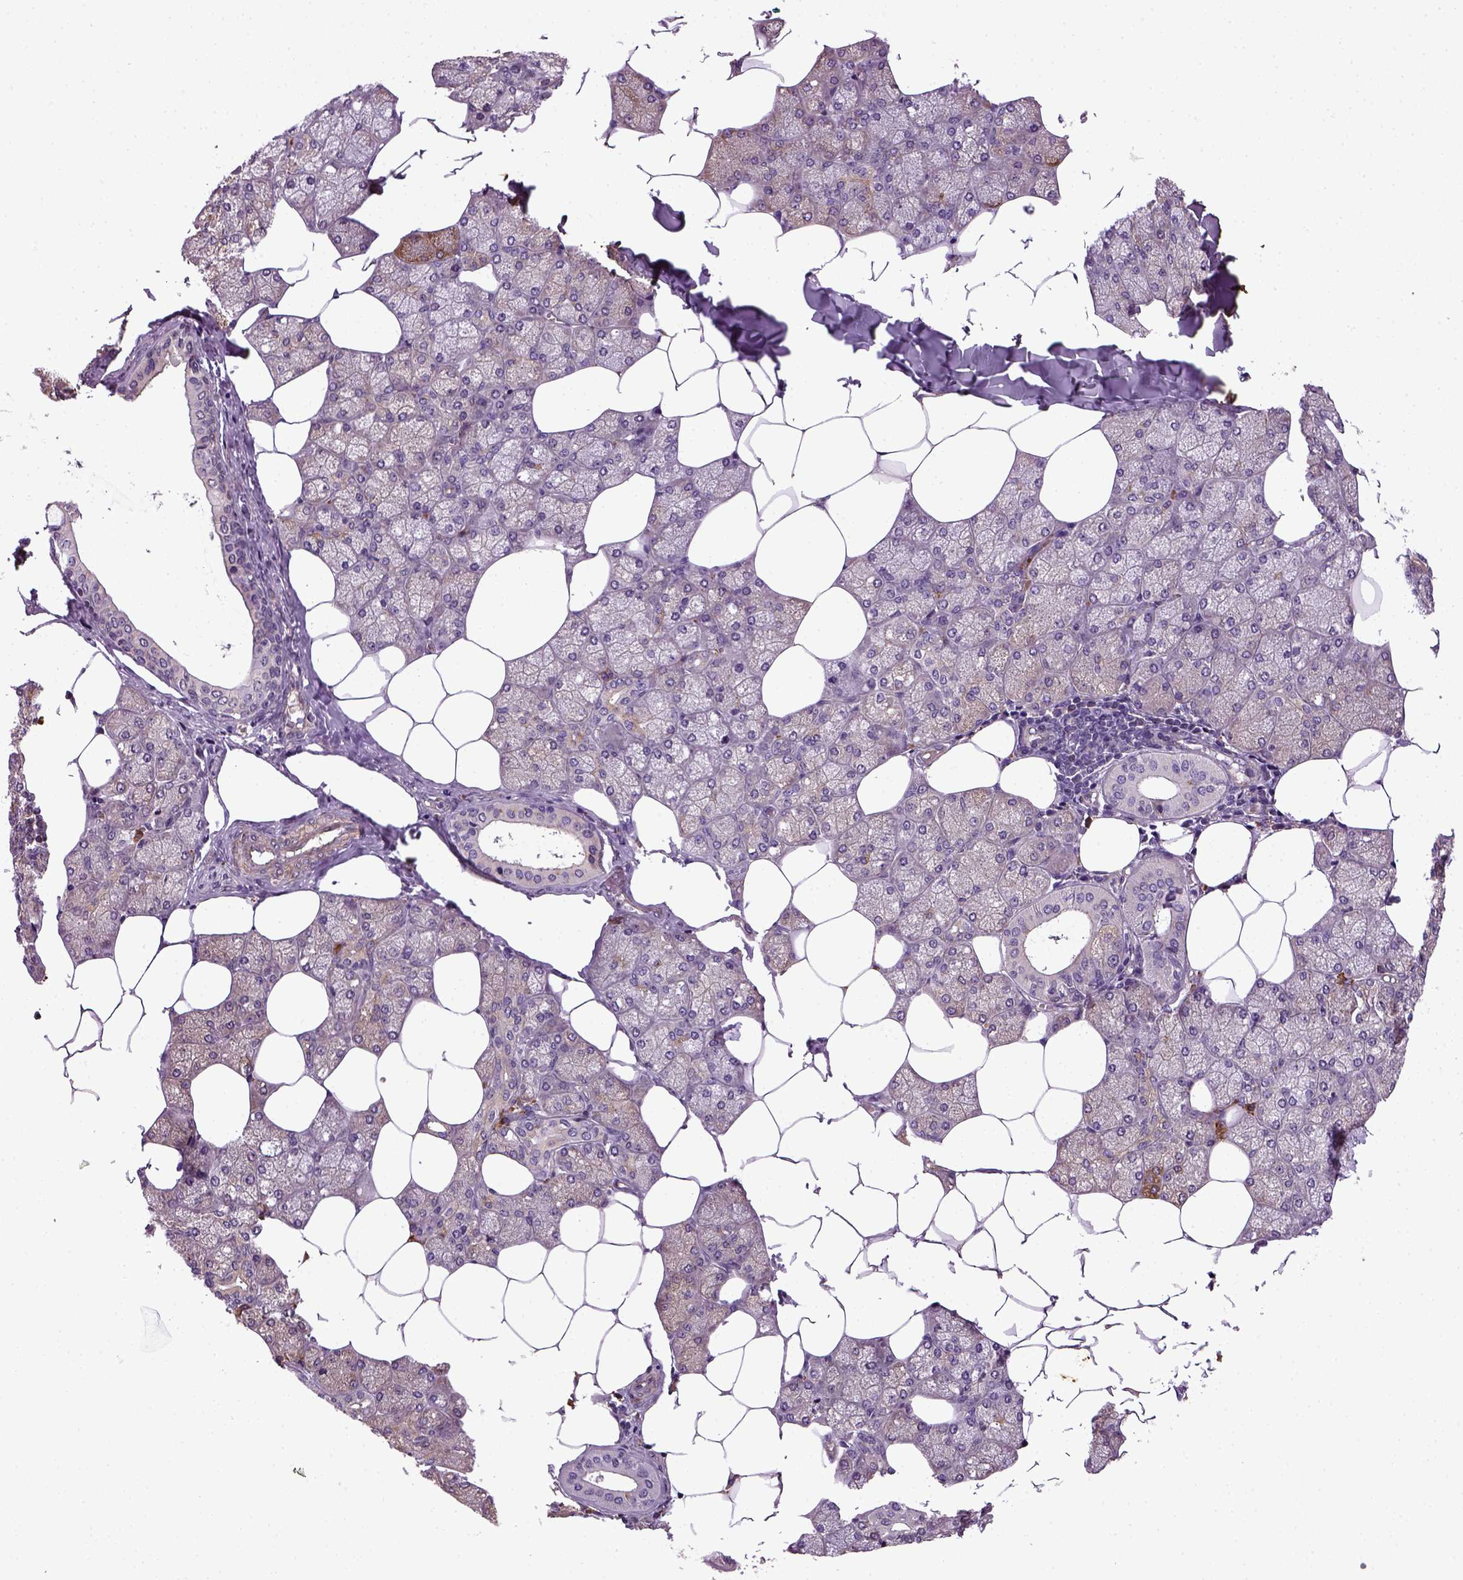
{"staining": {"intensity": "negative", "quantity": "none", "location": "none"}, "tissue": "salivary gland", "cell_type": "Glandular cells", "image_type": "normal", "snomed": [{"axis": "morphology", "description": "Normal tissue, NOS"}, {"axis": "topography", "description": "Salivary gland"}], "caption": "The image exhibits no significant positivity in glandular cells of salivary gland. (Brightfield microscopy of DAB immunohistochemistry (IHC) at high magnification).", "gene": "TPRG1", "patient": {"sex": "female", "age": 43}}